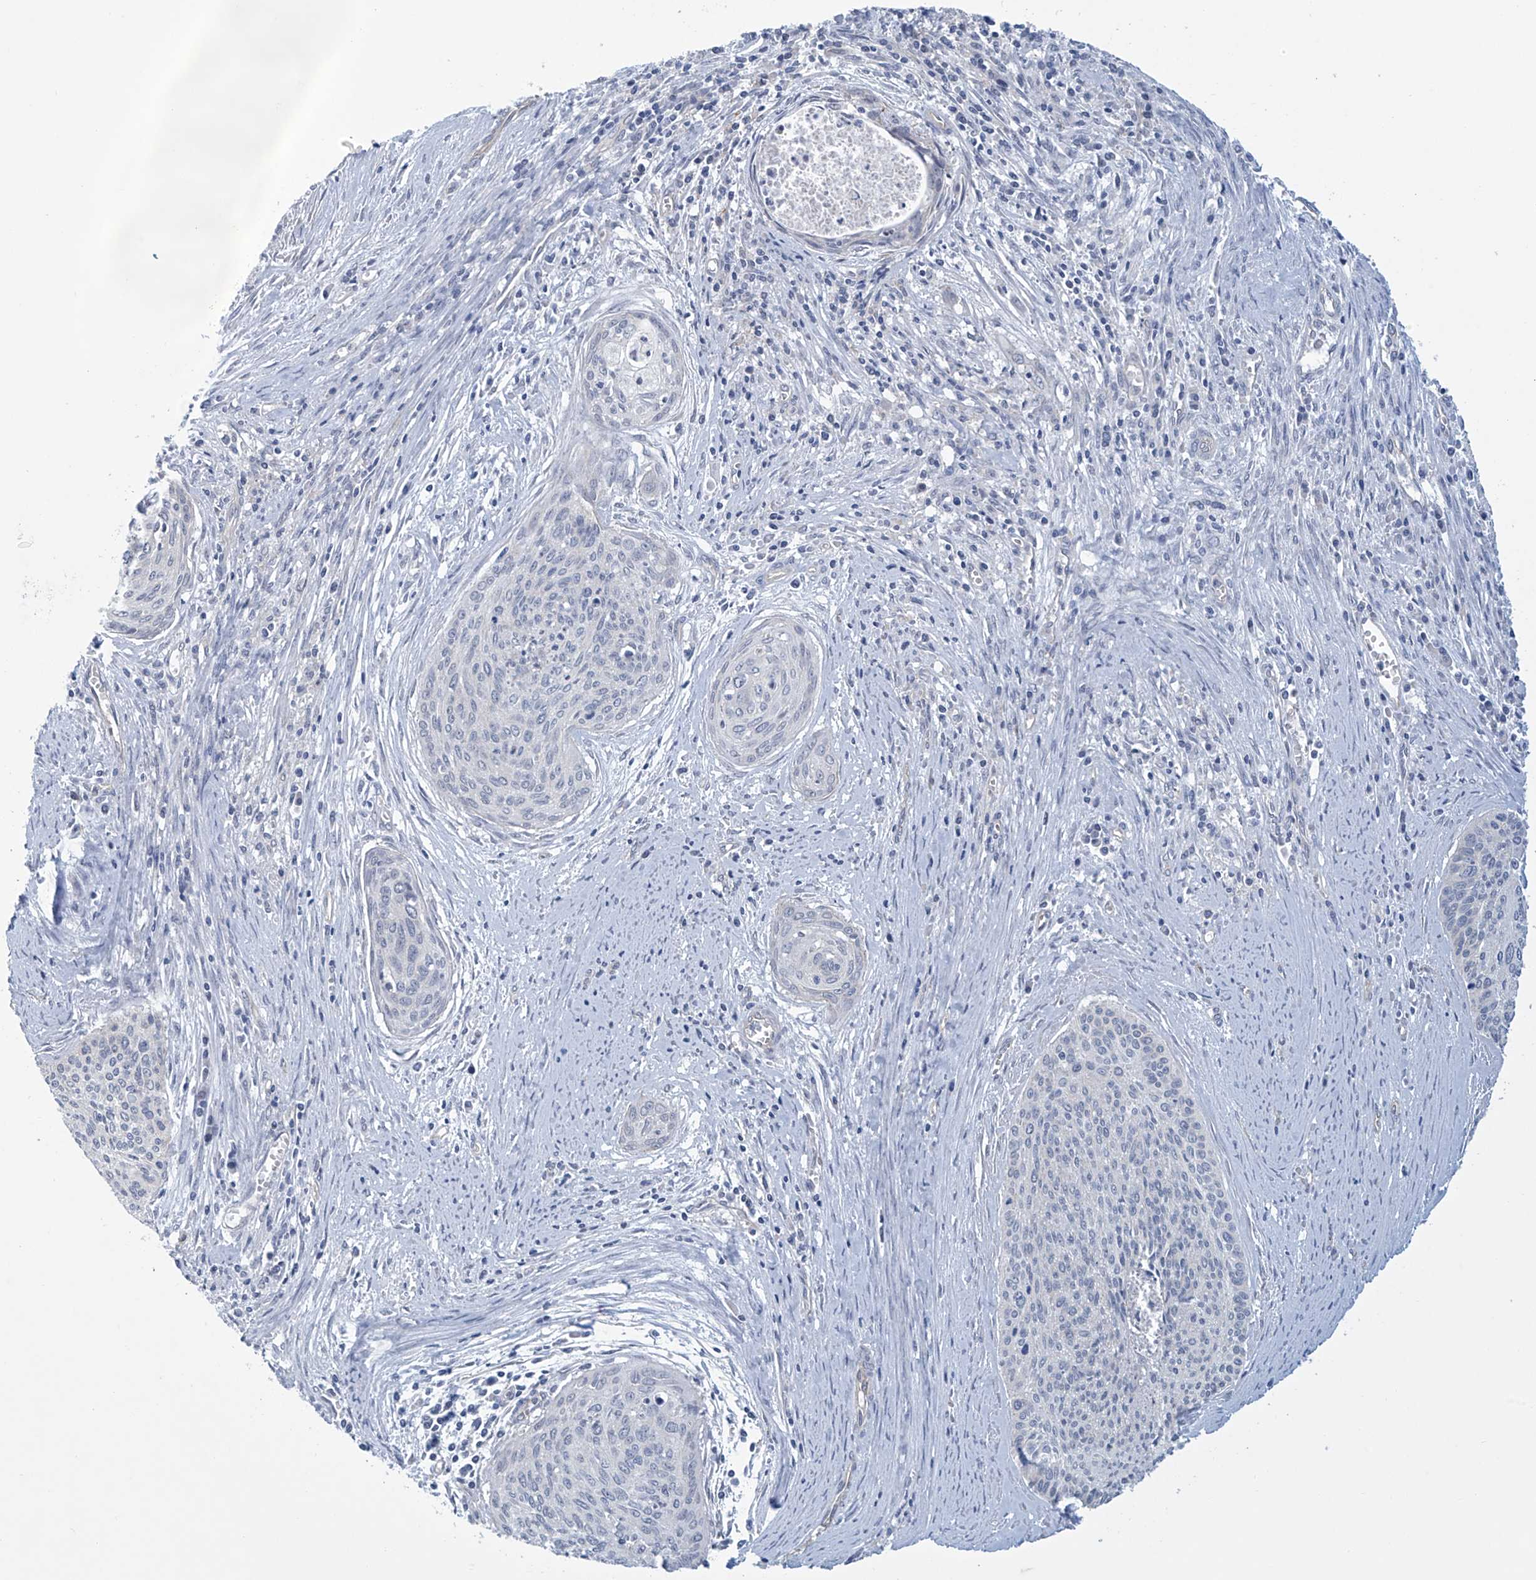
{"staining": {"intensity": "negative", "quantity": "none", "location": "none"}, "tissue": "cervical cancer", "cell_type": "Tumor cells", "image_type": "cancer", "snomed": [{"axis": "morphology", "description": "Squamous cell carcinoma, NOS"}, {"axis": "topography", "description": "Cervix"}], "caption": "A photomicrograph of squamous cell carcinoma (cervical) stained for a protein reveals no brown staining in tumor cells.", "gene": "ABHD13", "patient": {"sex": "female", "age": 55}}